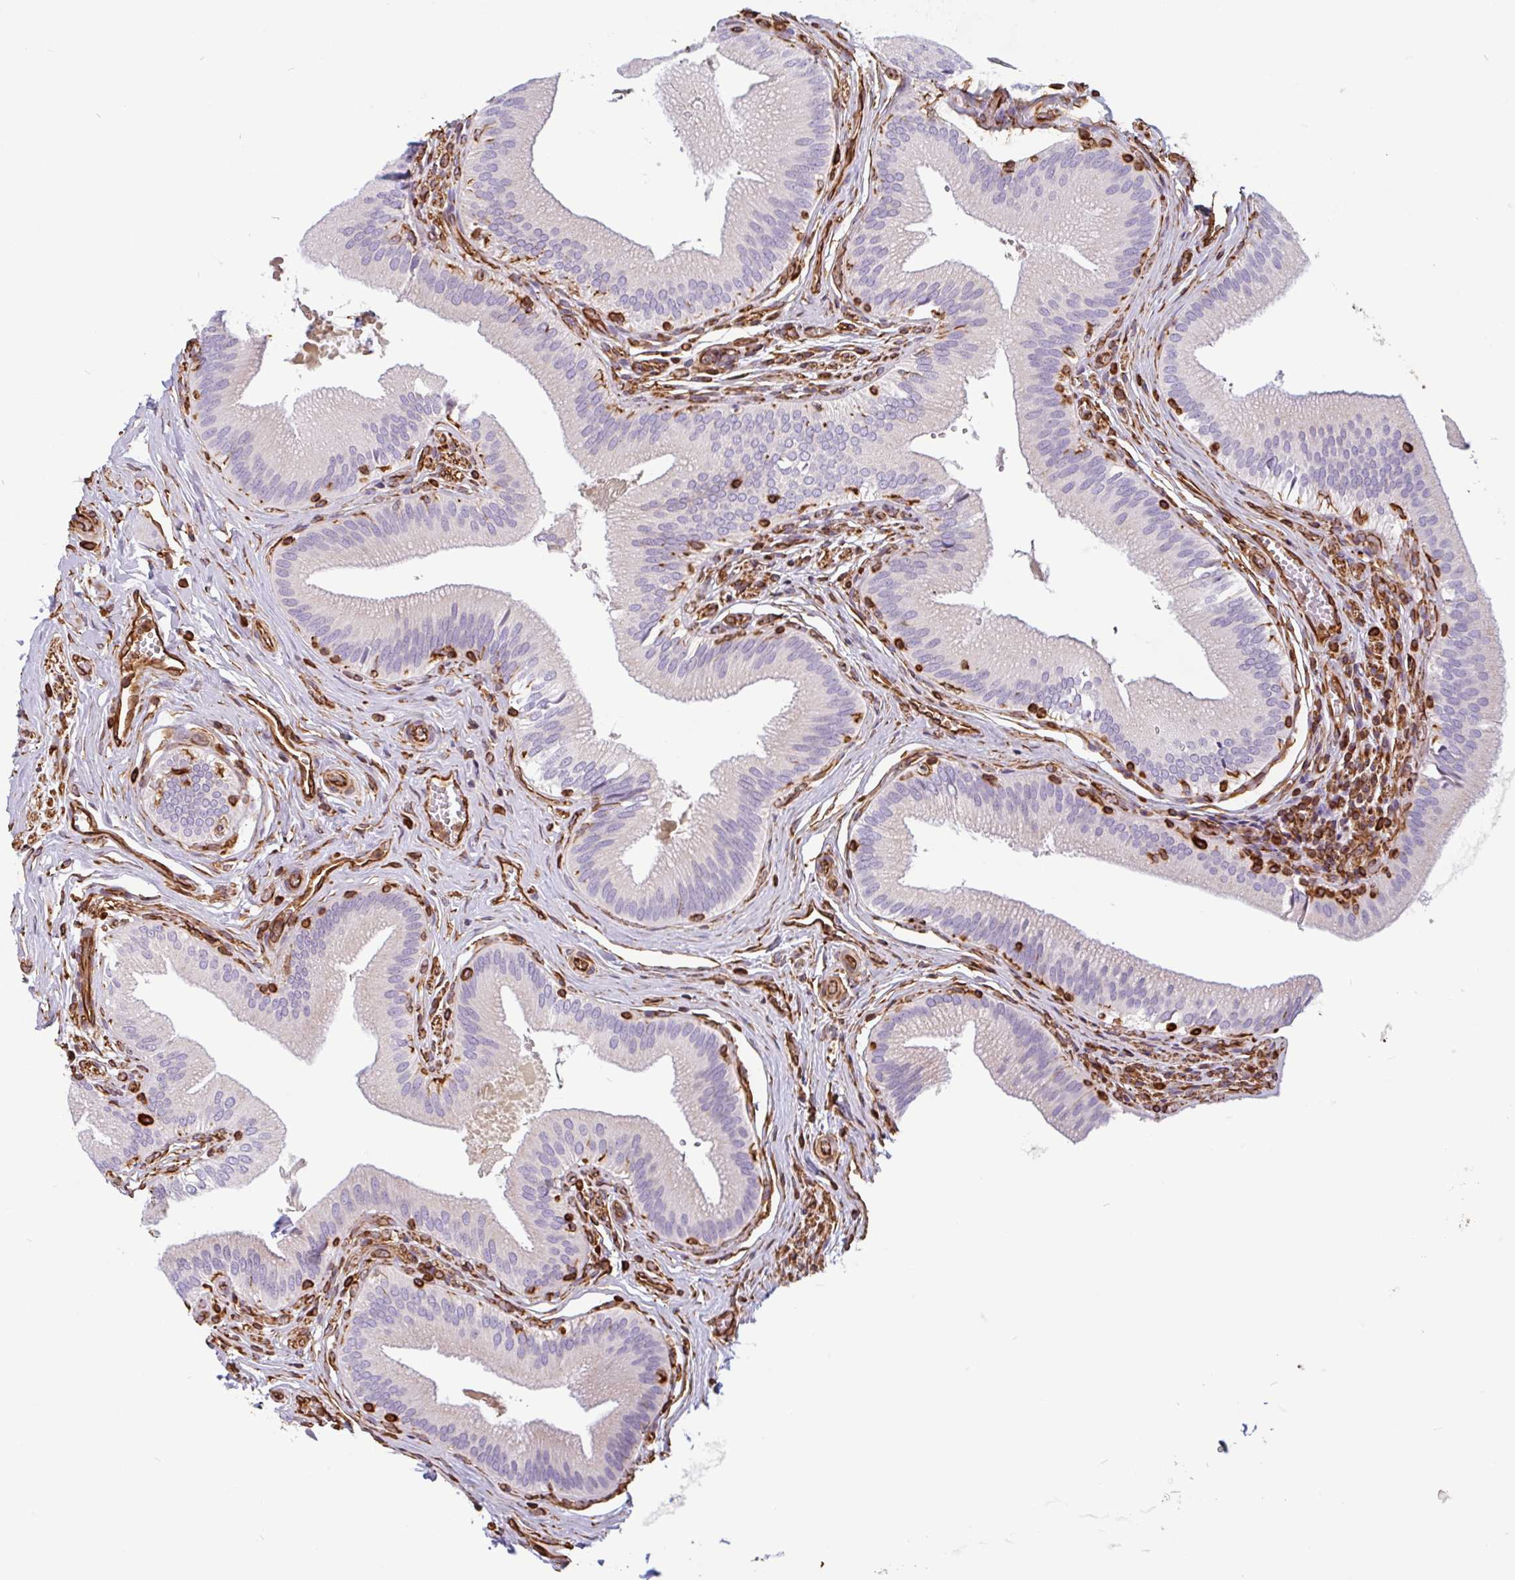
{"staining": {"intensity": "negative", "quantity": "none", "location": "none"}, "tissue": "gallbladder", "cell_type": "Glandular cells", "image_type": "normal", "snomed": [{"axis": "morphology", "description": "Normal tissue, NOS"}, {"axis": "topography", "description": "Gallbladder"}], "caption": "Human gallbladder stained for a protein using immunohistochemistry shows no staining in glandular cells.", "gene": "PPFIA1", "patient": {"sex": "male", "age": 17}}